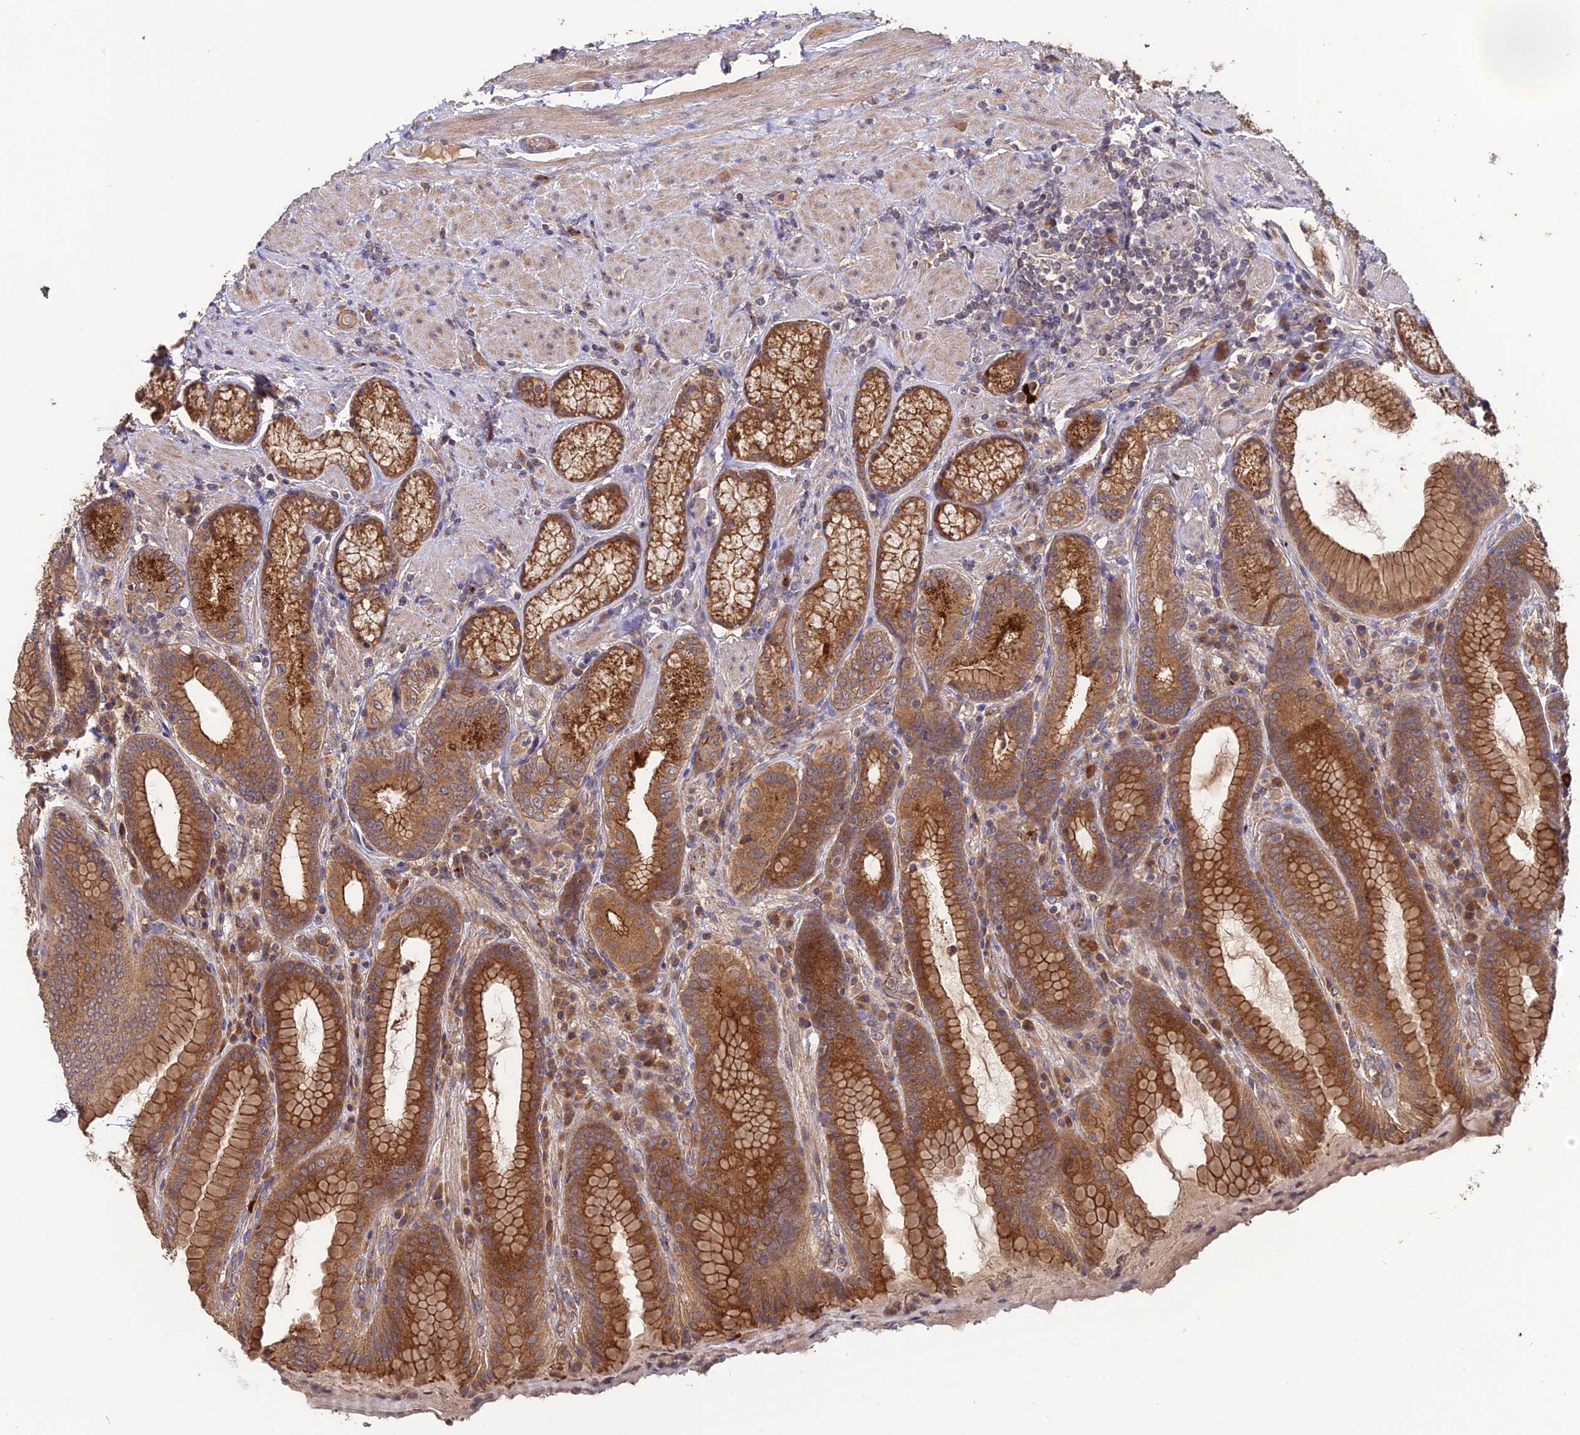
{"staining": {"intensity": "strong", "quantity": ">75%", "location": "cytoplasmic/membranous"}, "tissue": "stomach", "cell_type": "Glandular cells", "image_type": "normal", "snomed": [{"axis": "morphology", "description": "Normal tissue, NOS"}, {"axis": "topography", "description": "Stomach, upper"}, {"axis": "topography", "description": "Stomach, lower"}], "caption": "Glandular cells display high levels of strong cytoplasmic/membranous positivity in about >75% of cells in benign stomach.", "gene": "ARHGAP40", "patient": {"sex": "female", "age": 76}}